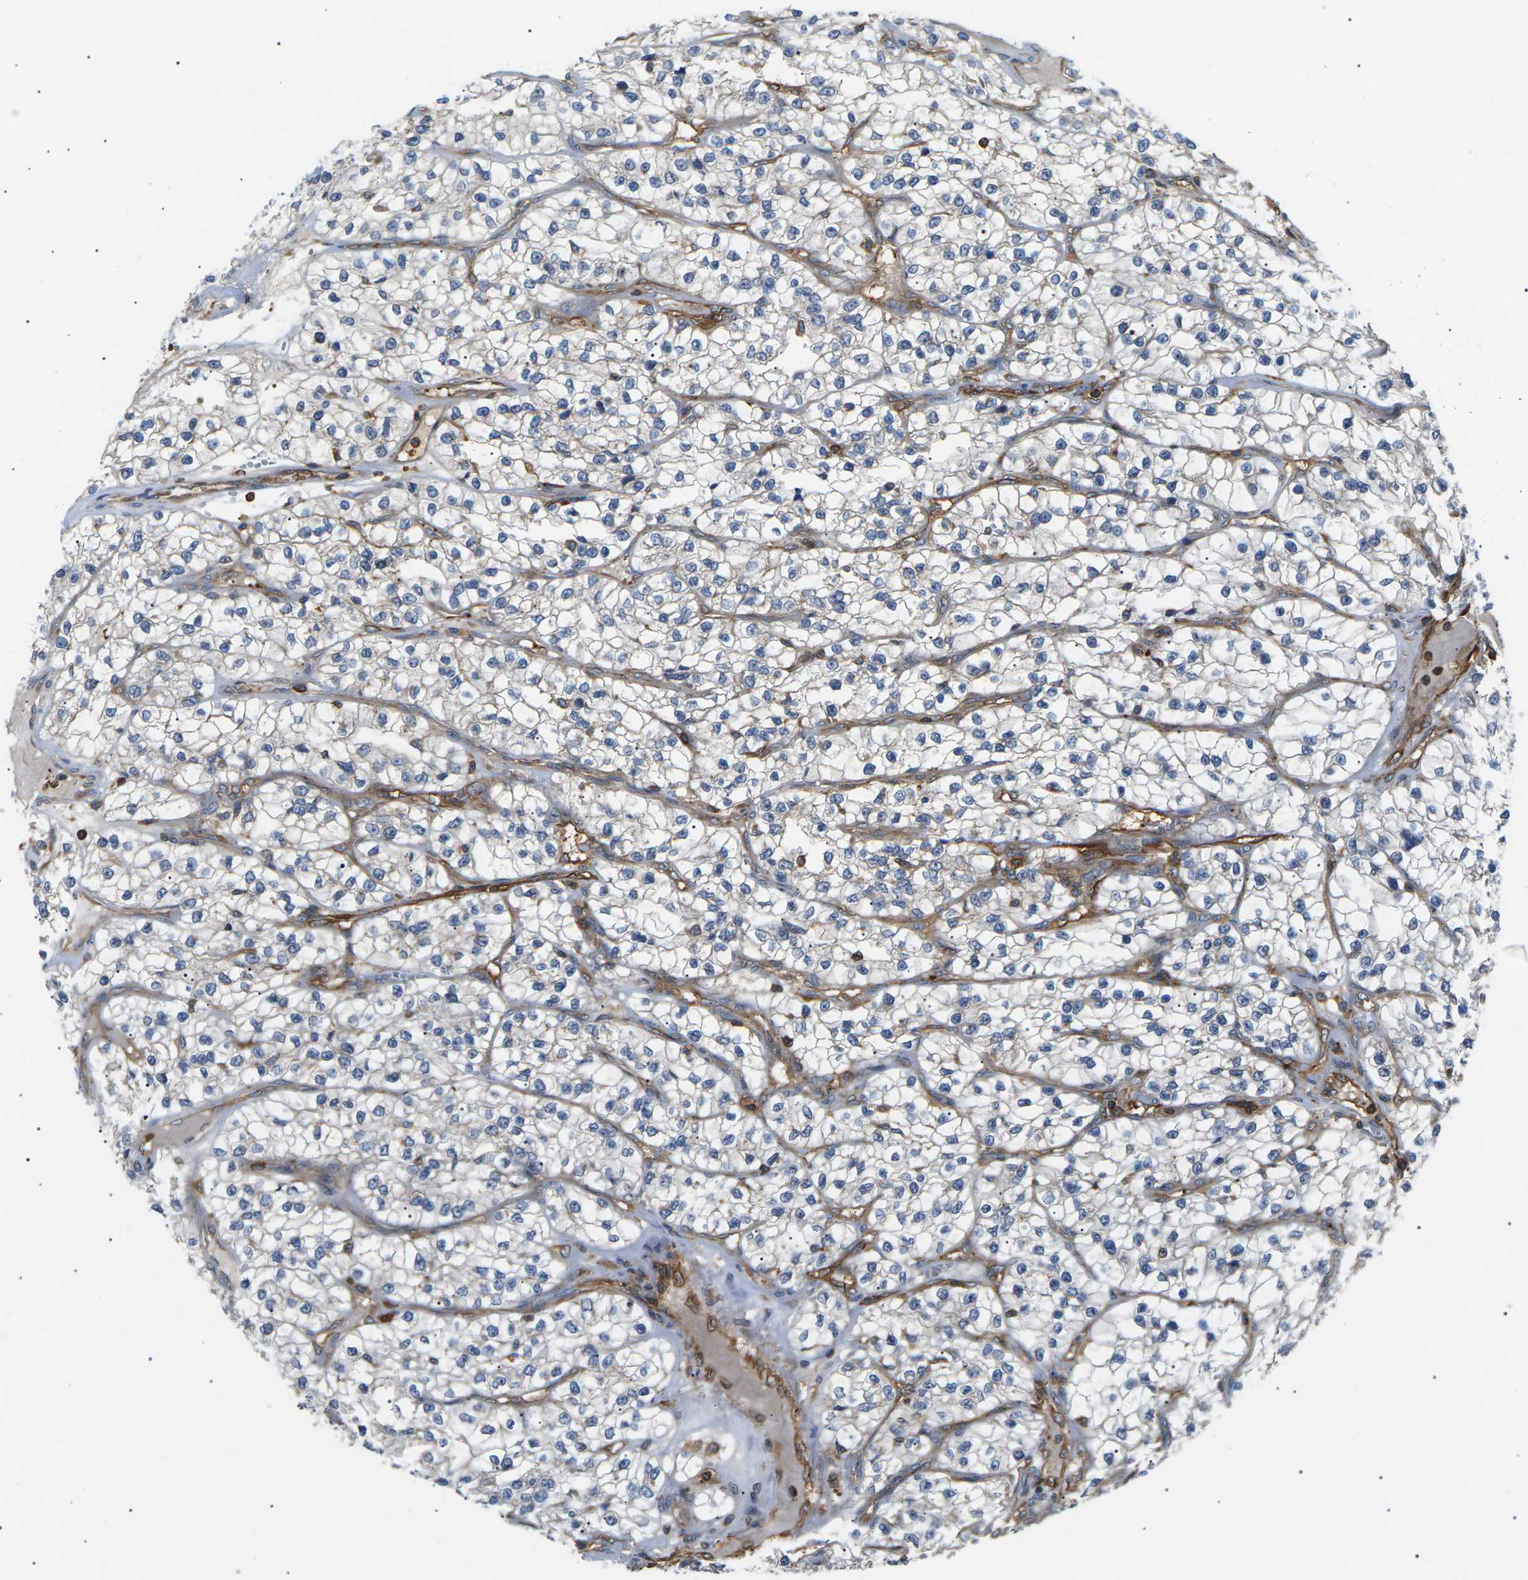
{"staining": {"intensity": "negative", "quantity": "none", "location": "none"}, "tissue": "renal cancer", "cell_type": "Tumor cells", "image_type": "cancer", "snomed": [{"axis": "morphology", "description": "Adenocarcinoma, NOS"}, {"axis": "topography", "description": "Kidney"}], "caption": "The immunohistochemistry (IHC) image has no significant expression in tumor cells of renal cancer tissue.", "gene": "TMTC4", "patient": {"sex": "female", "age": 57}}